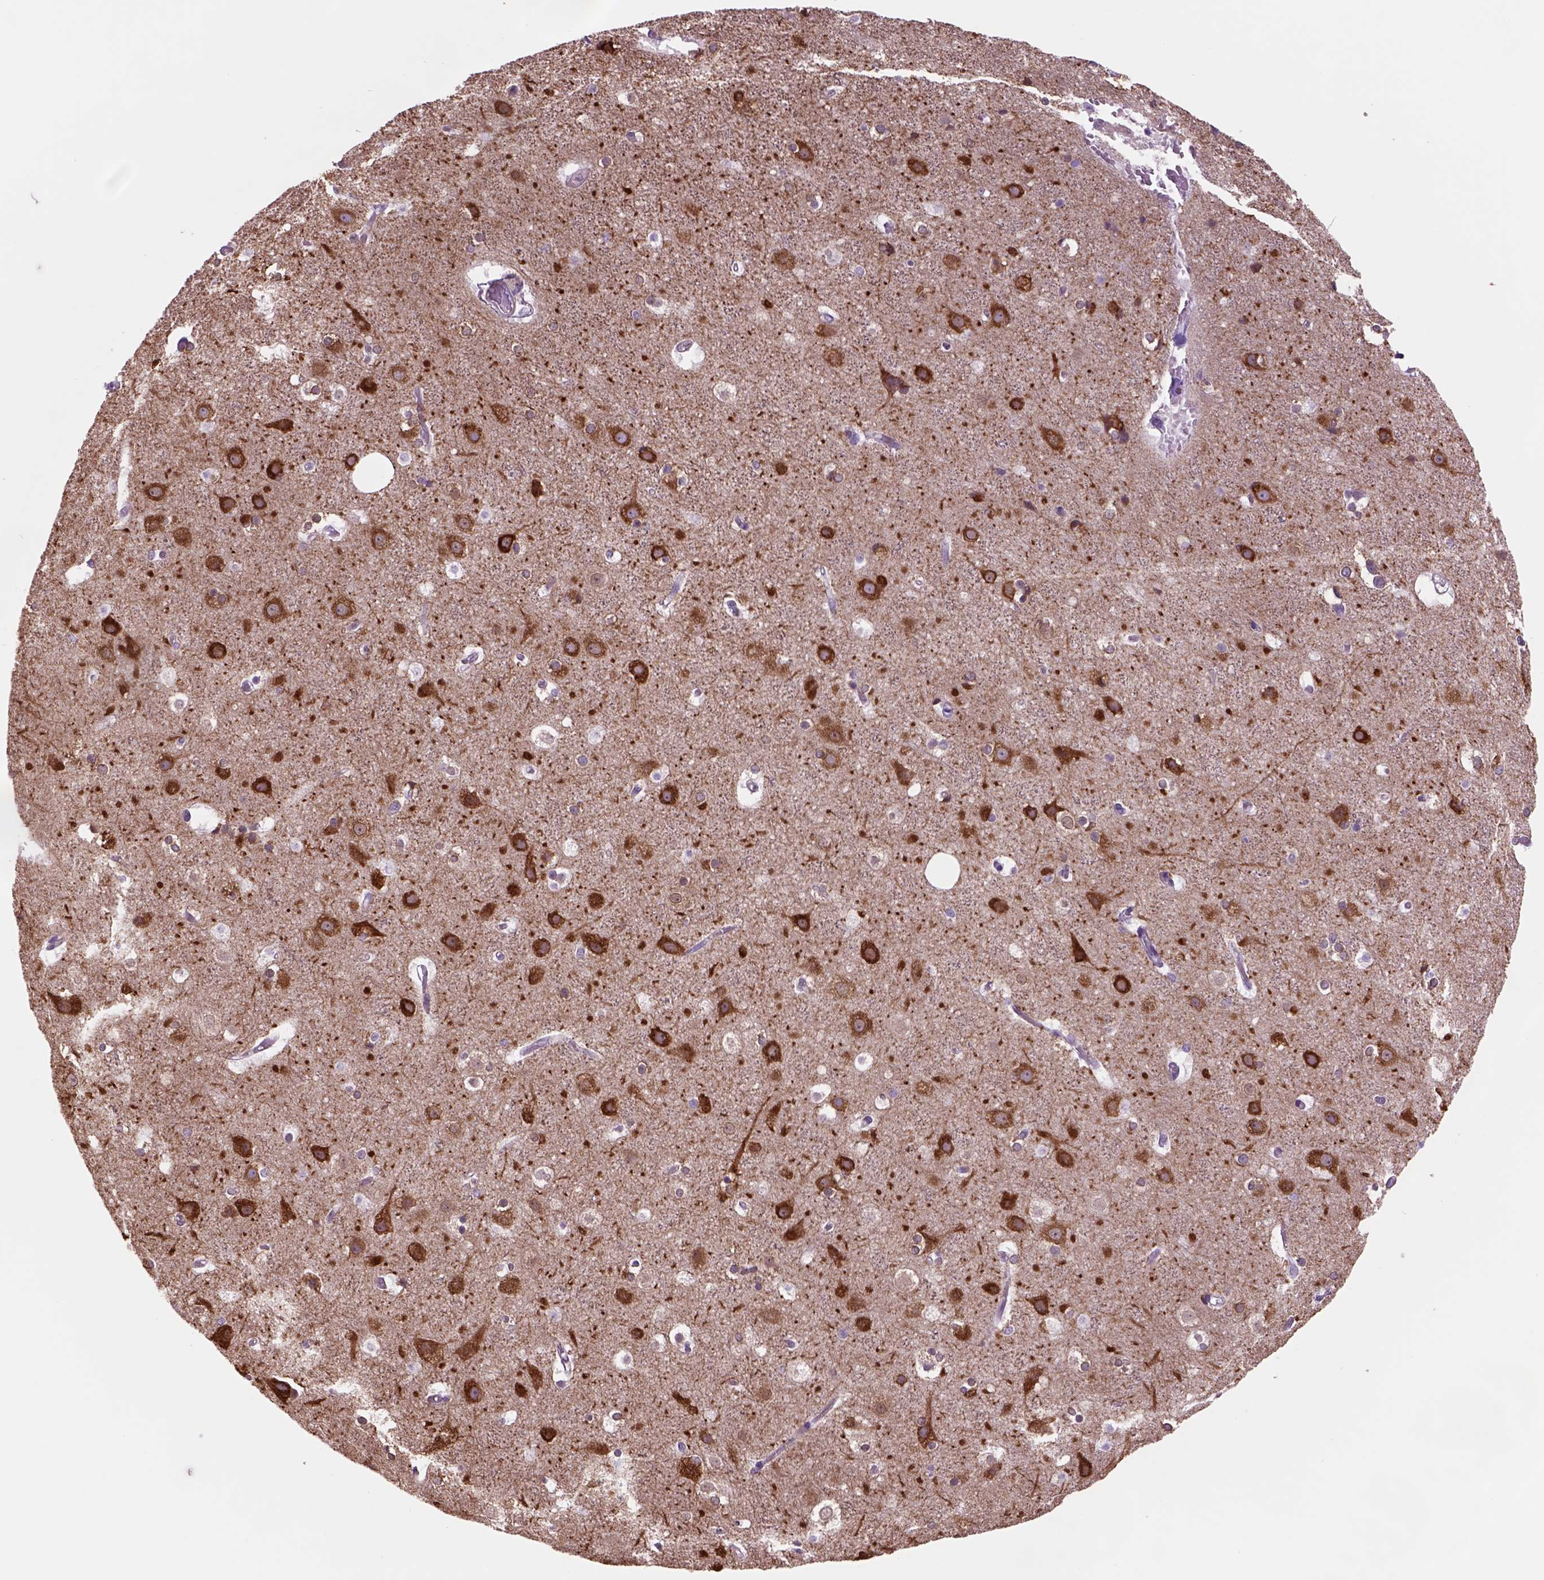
{"staining": {"intensity": "negative", "quantity": "none", "location": "none"}, "tissue": "cerebral cortex", "cell_type": "Endothelial cells", "image_type": "normal", "snomed": [{"axis": "morphology", "description": "Normal tissue, NOS"}, {"axis": "topography", "description": "Cerebral cortex"}], "caption": "Immunohistochemical staining of normal human cerebral cortex exhibits no significant positivity in endothelial cells.", "gene": "PIAS3", "patient": {"sex": "female", "age": 52}}